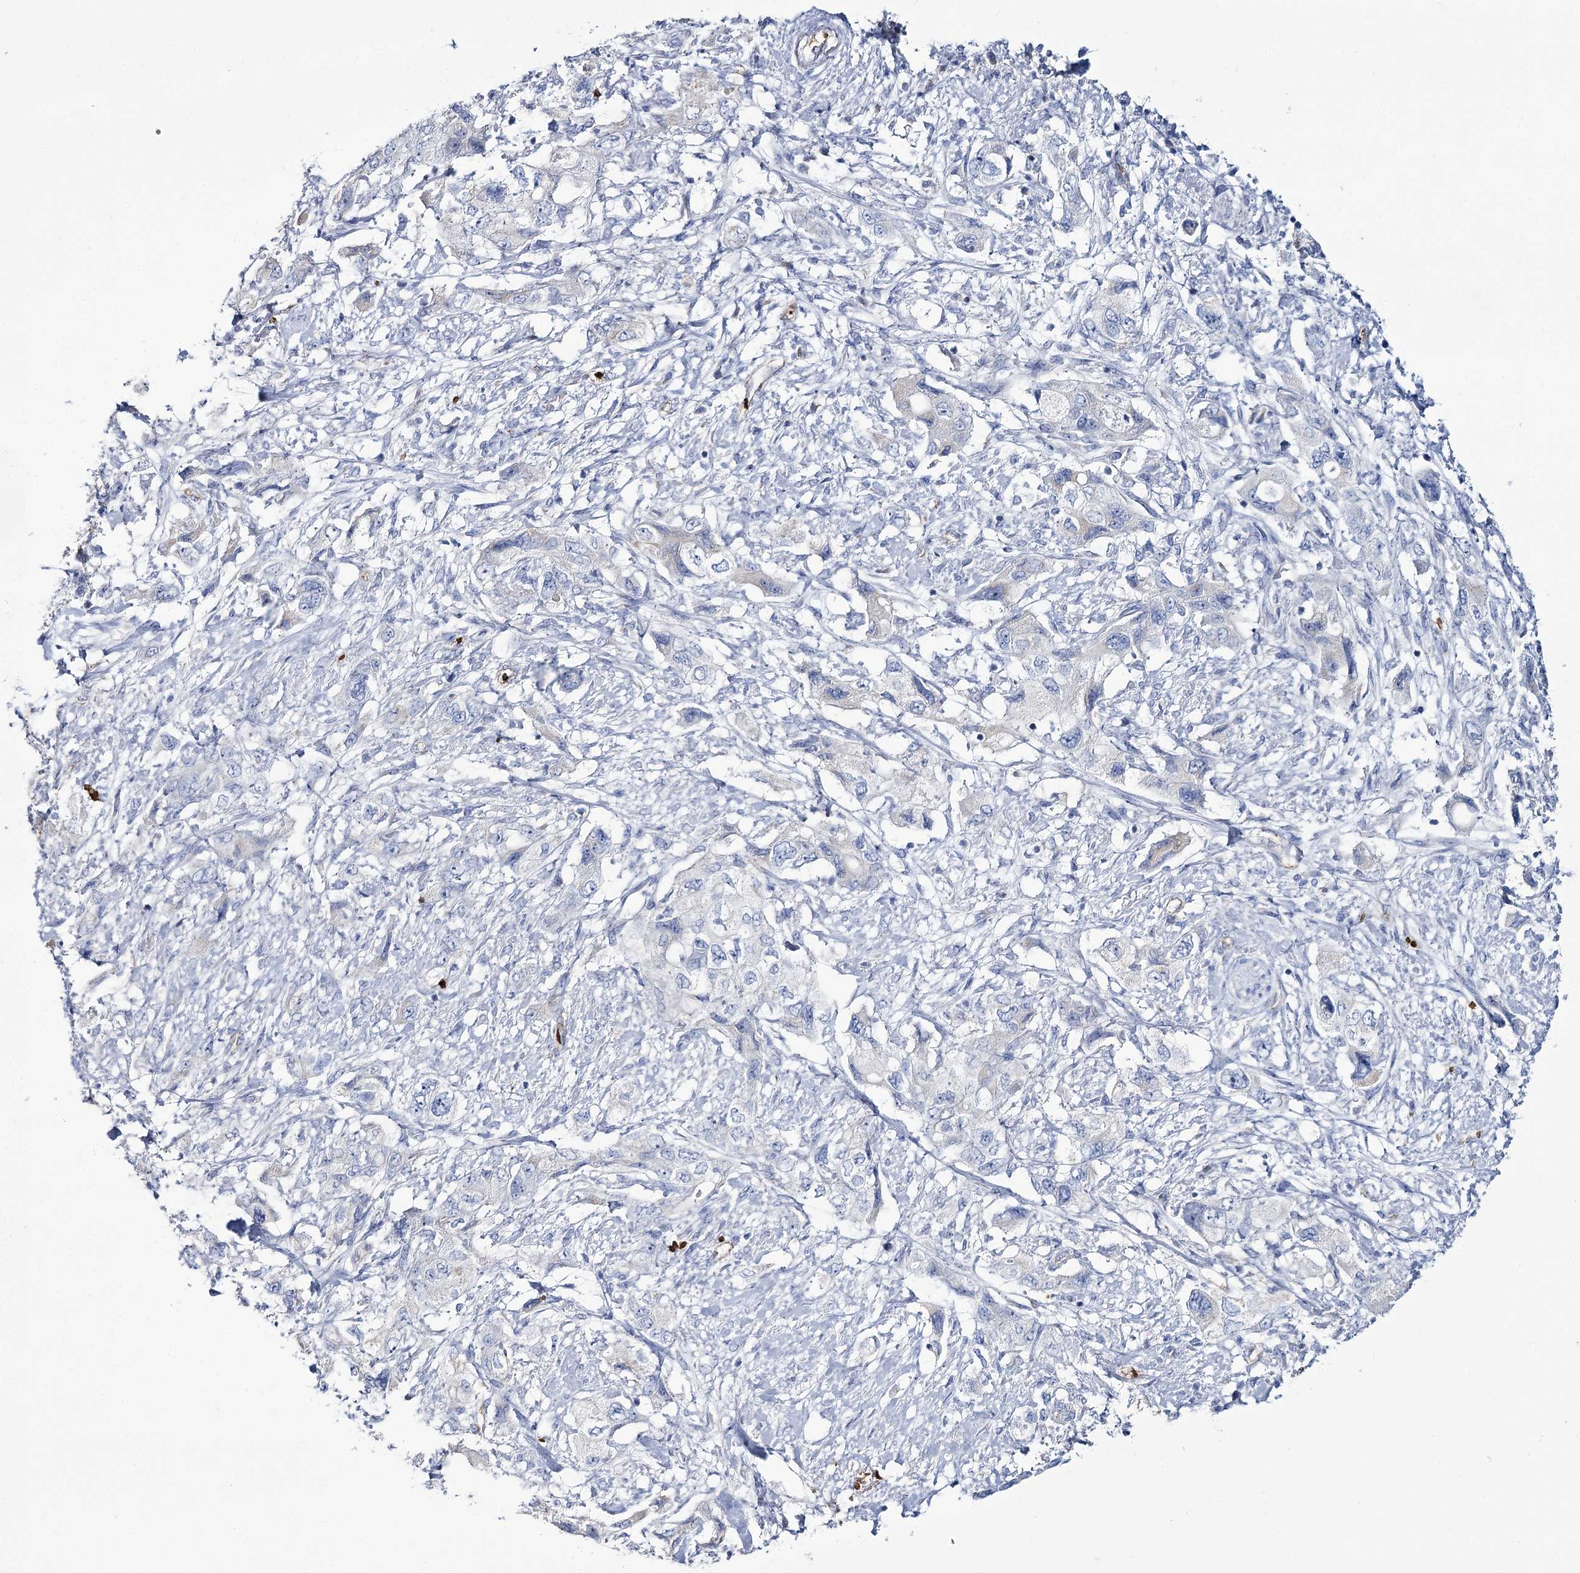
{"staining": {"intensity": "negative", "quantity": "none", "location": "none"}, "tissue": "pancreatic cancer", "cell_type": "Tumor cells", "image_type": "cancer", "snomed": [{"axis": "morphology", "description": "Adenocarcinoma, NOS"}, {"axis": "topography", "description": "Pancreas"}], "caption": "Pancreatic cancer stained for a protein using immunohistochemistry displays no staining tumor cells.", "gene": "GBF1", "patient": {"sex": "female", "age": 73}}